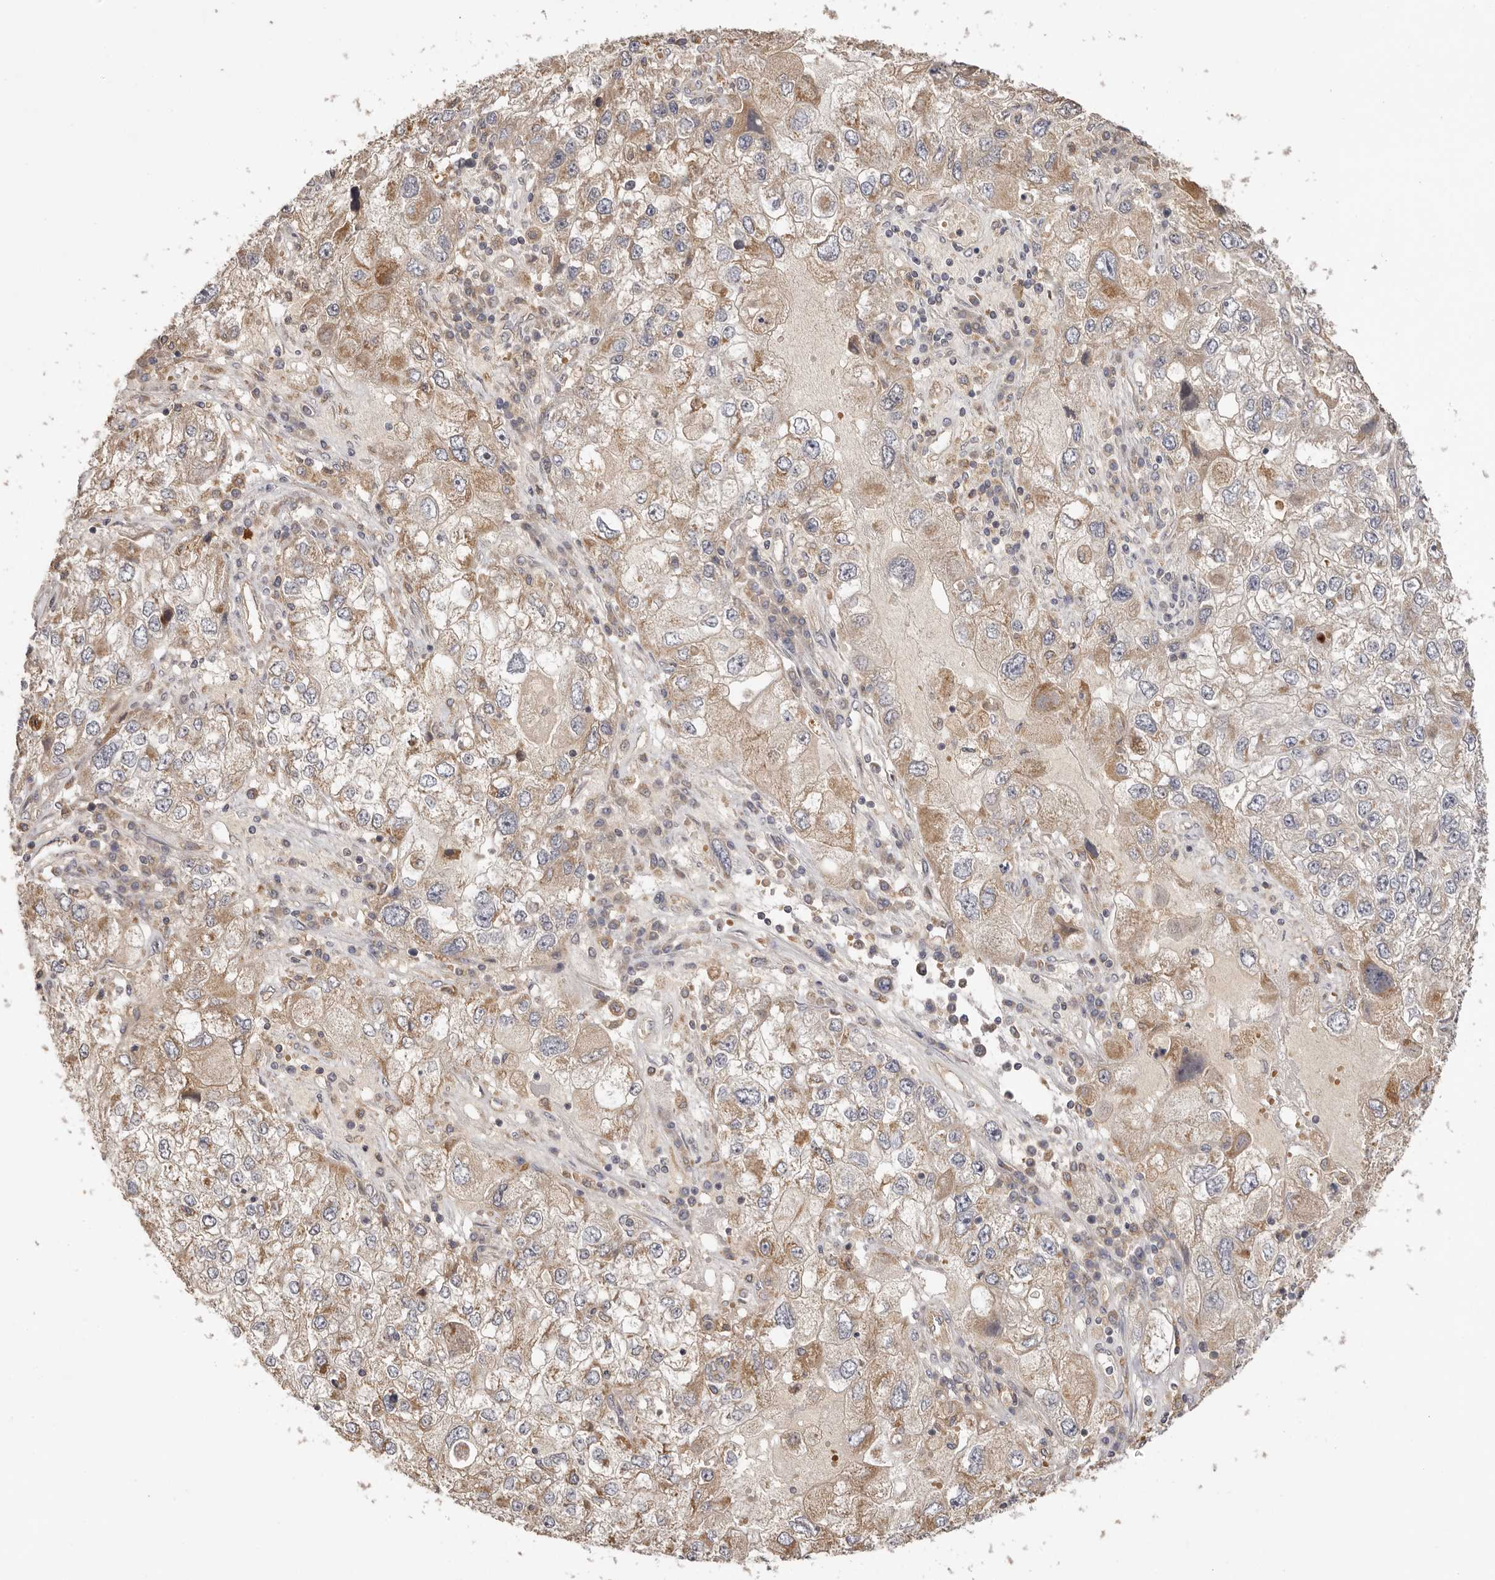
{"staining": {"intensity": "weak", "quantity": "25%-75%", "location": "cytoplasmic/membranous"}, "tissue": "endometrial cancer", "cell_type": "Tumor cells", "image_type": "cancer", "snomed": [{"axis": "morphology", "description": "Adenocarcinoma, NOS"}, {"axis": "topography", "description": "Endometrium"}], "caption": "Protein expression analysis of endometrial cancer (adenocarcinoma) displays weak cytoplasmic/membranous expression in approximately 25%-75% of tumor cells. The protein of interest is stained brown, and the nuclei are stained in blue (DAB (3,3'-diaminobenzidine) IHC with brightfield microscopy, high magnification).", "gene": "UBR2", "patient": {"sex": "female", "age": 49}}